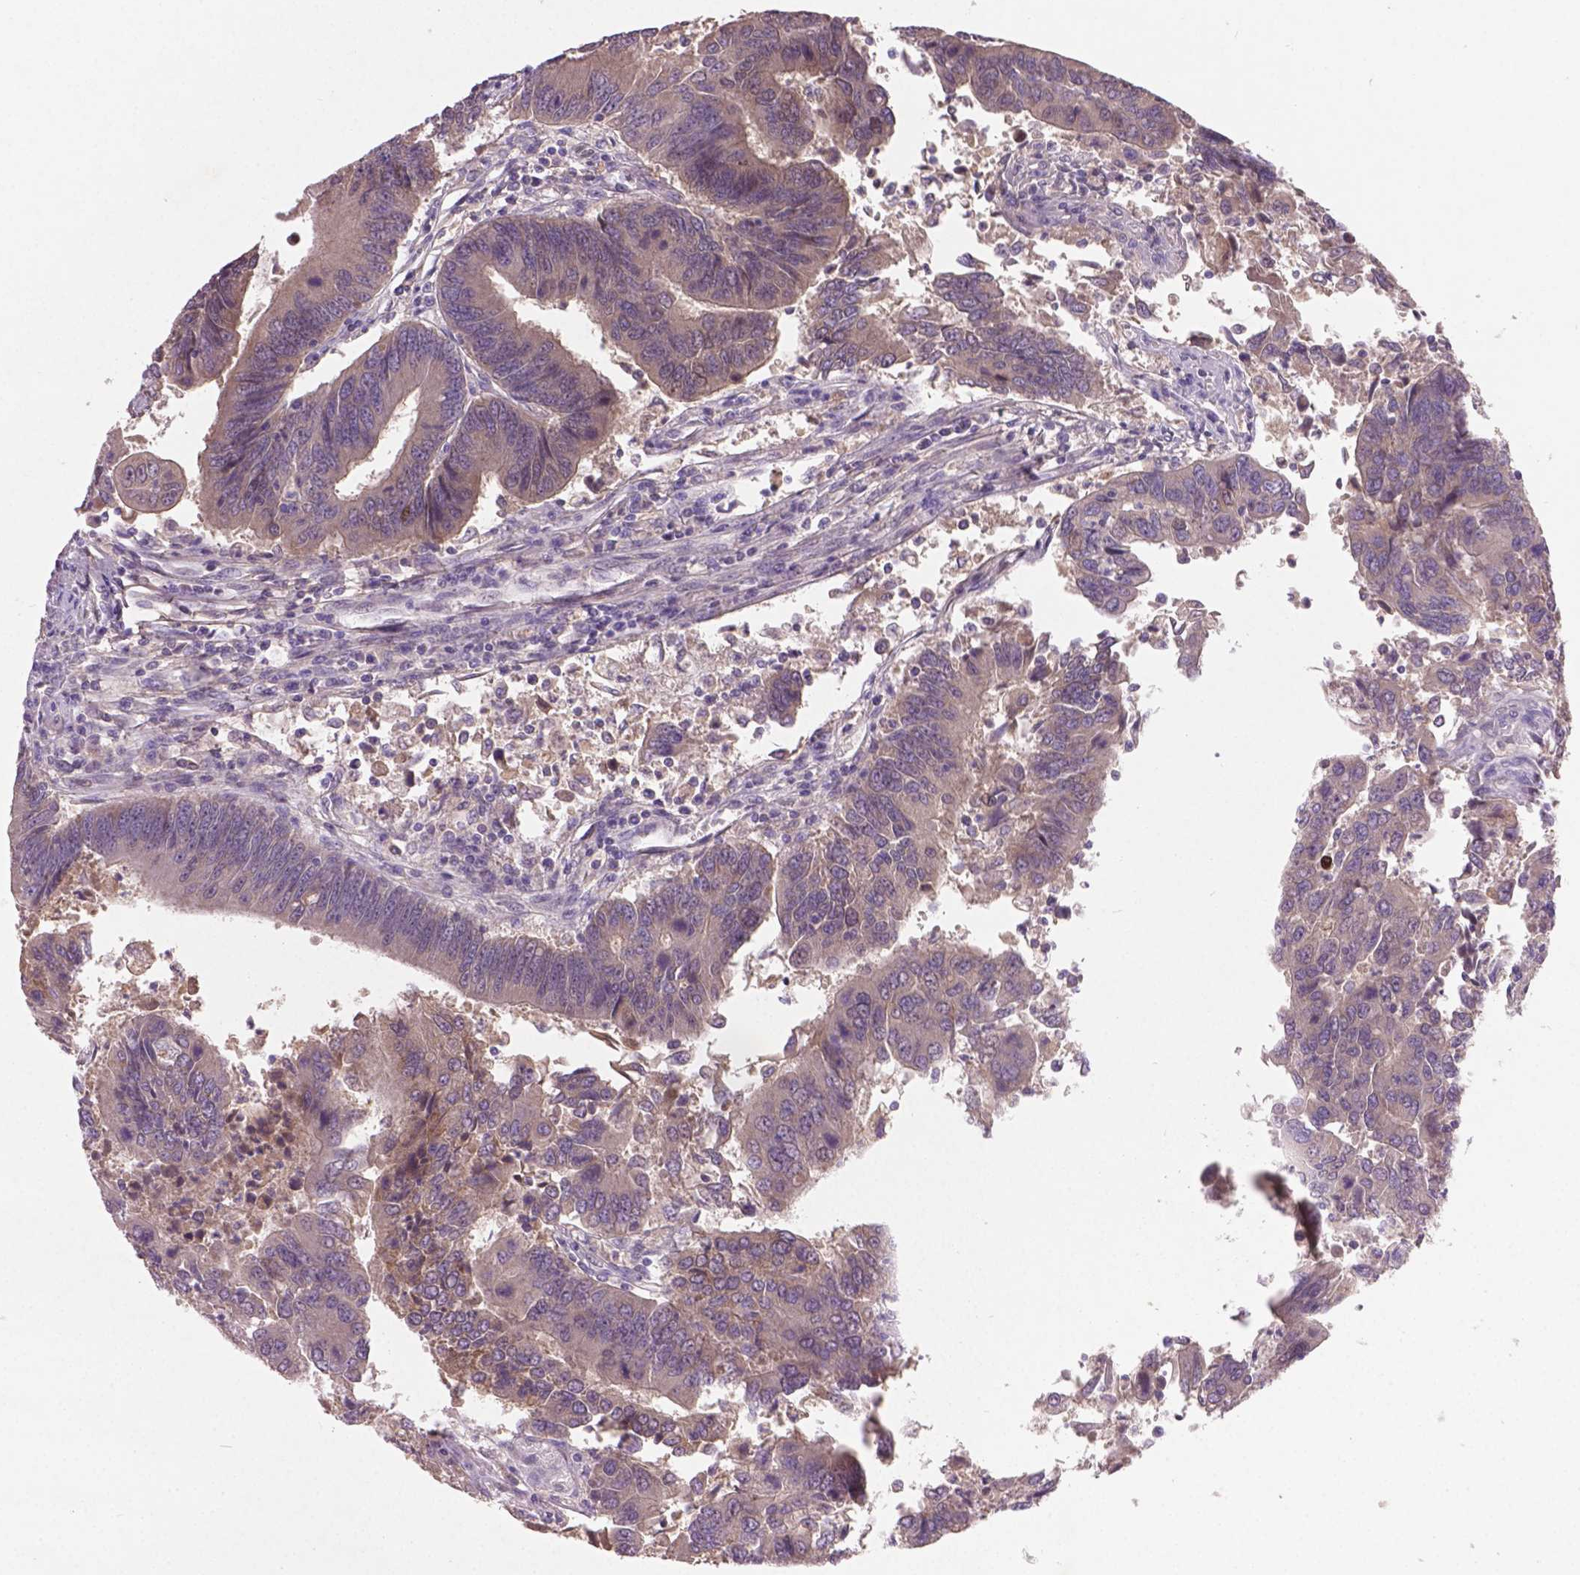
{"staining": {"intensity": "negative", "quantity": "none", "location": "none"}, "tissue": "colorectal cancer", "cell_type": "Tumor cells", "image_type": "cancer", "snomed": [{"axis": "morphology", "description": "Adenocarcinoma, NOS"}, {"axis": "topography", "description": "Colon"}], "caption": "Photomicrograph shows no protein expression in tumor cells of colorectal cancer (adenocarcinoma) tissue. (DAB (3,3'-diaminobenzidine) immunohistochemistry, high magnification).", "gene": "SOX17", "patient": {"sex": "female", "age": 67}}